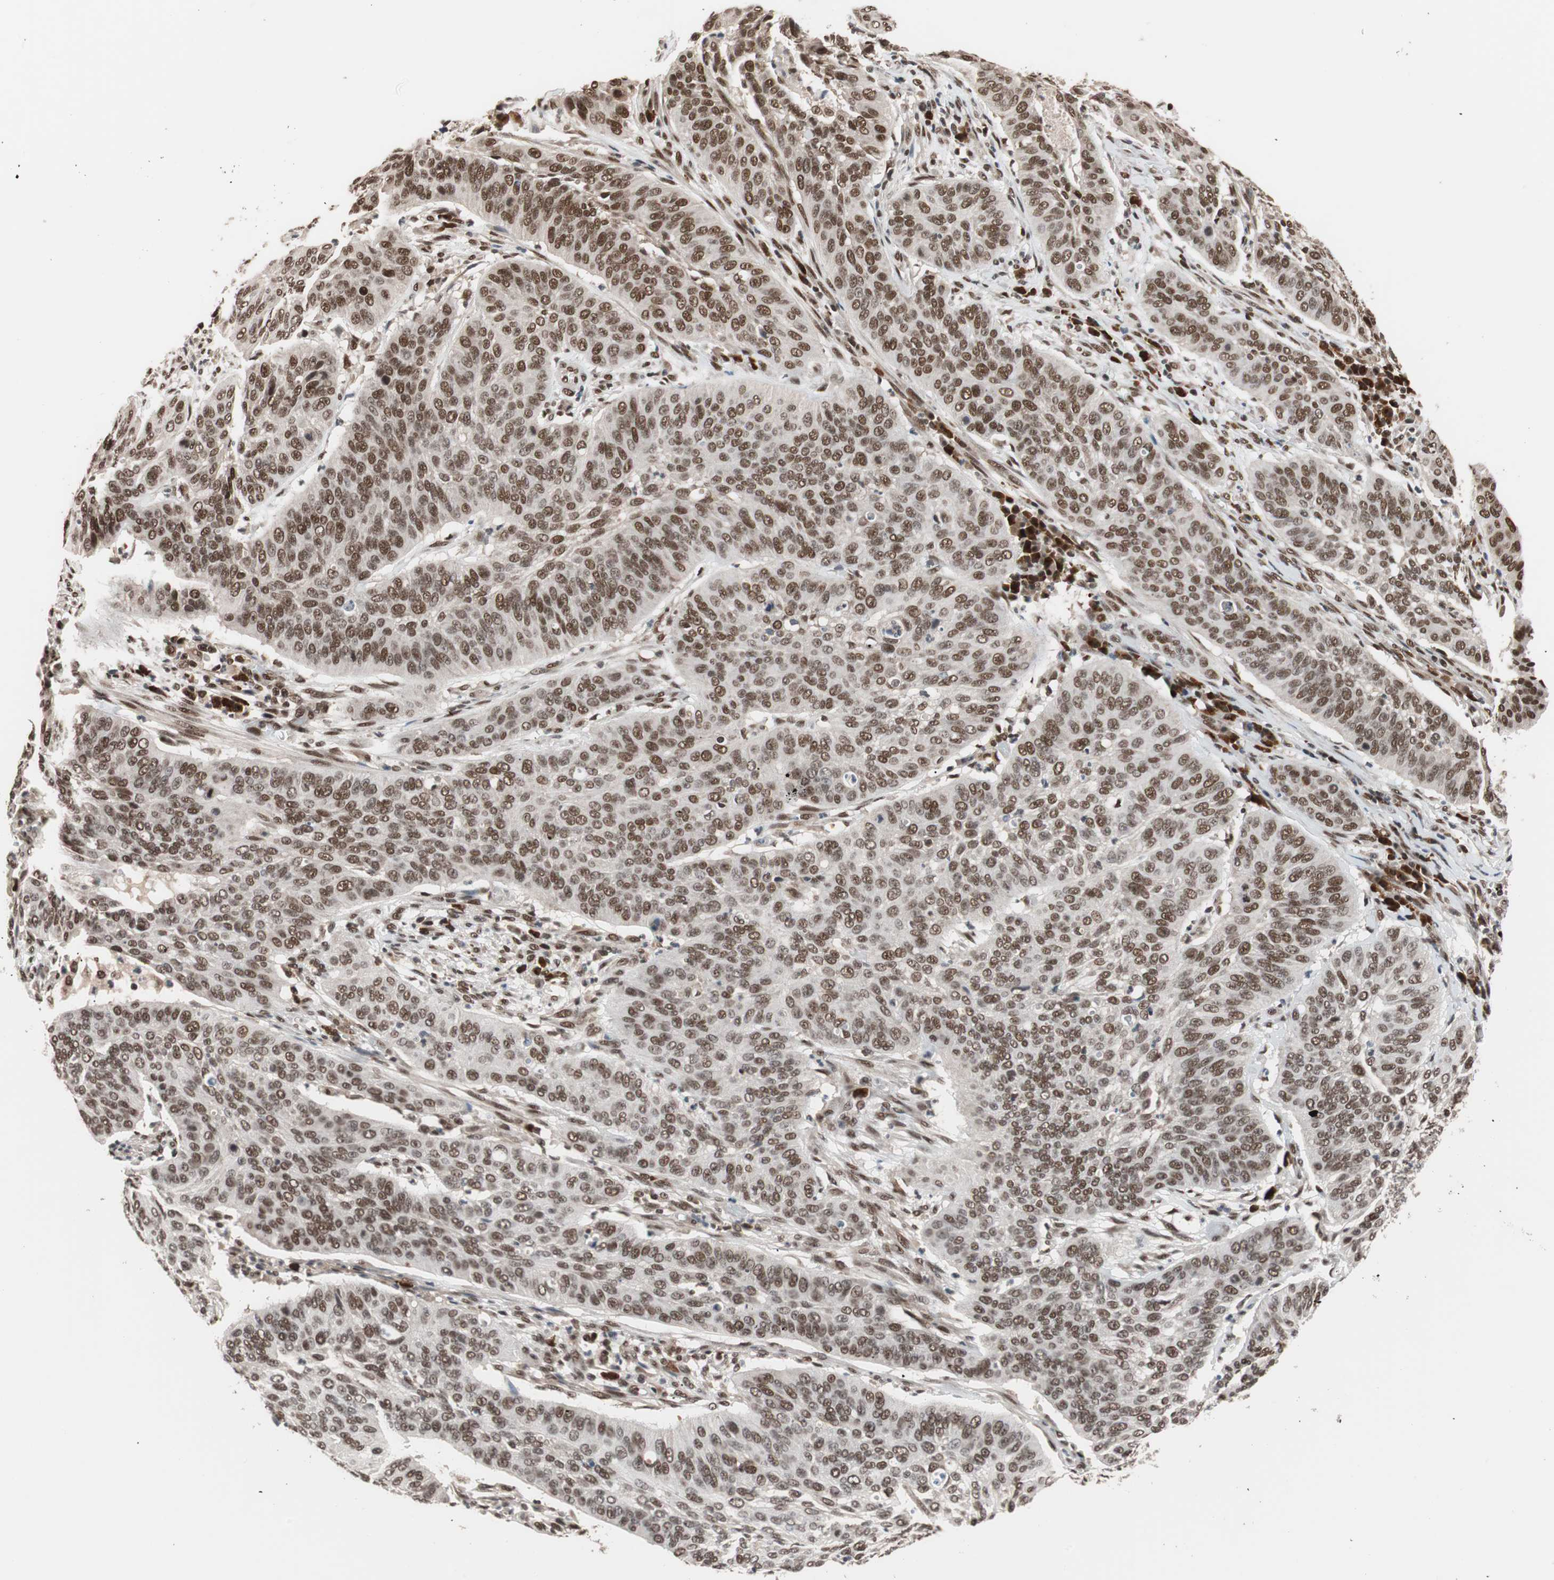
{"staining": {"intensity": "moderate", "quantity": ">75%", "location": "nuclear"}, "tissue": "cervical cancer", "cell_type": "Tumor cells", "image_type": "cancer", "snomed": [{"axis": "morphology", "description": "Squamous cell carcinoma, NOS"}, {"axis": "topography", "description": "Cervix"}], "caption": "Protein analysis of cervical cancer tissue shows moderate nuclear staining in about >75% of tumor cells.", "gene": "CHAMP1", "patient": {"sex": "female", "age": 39}}